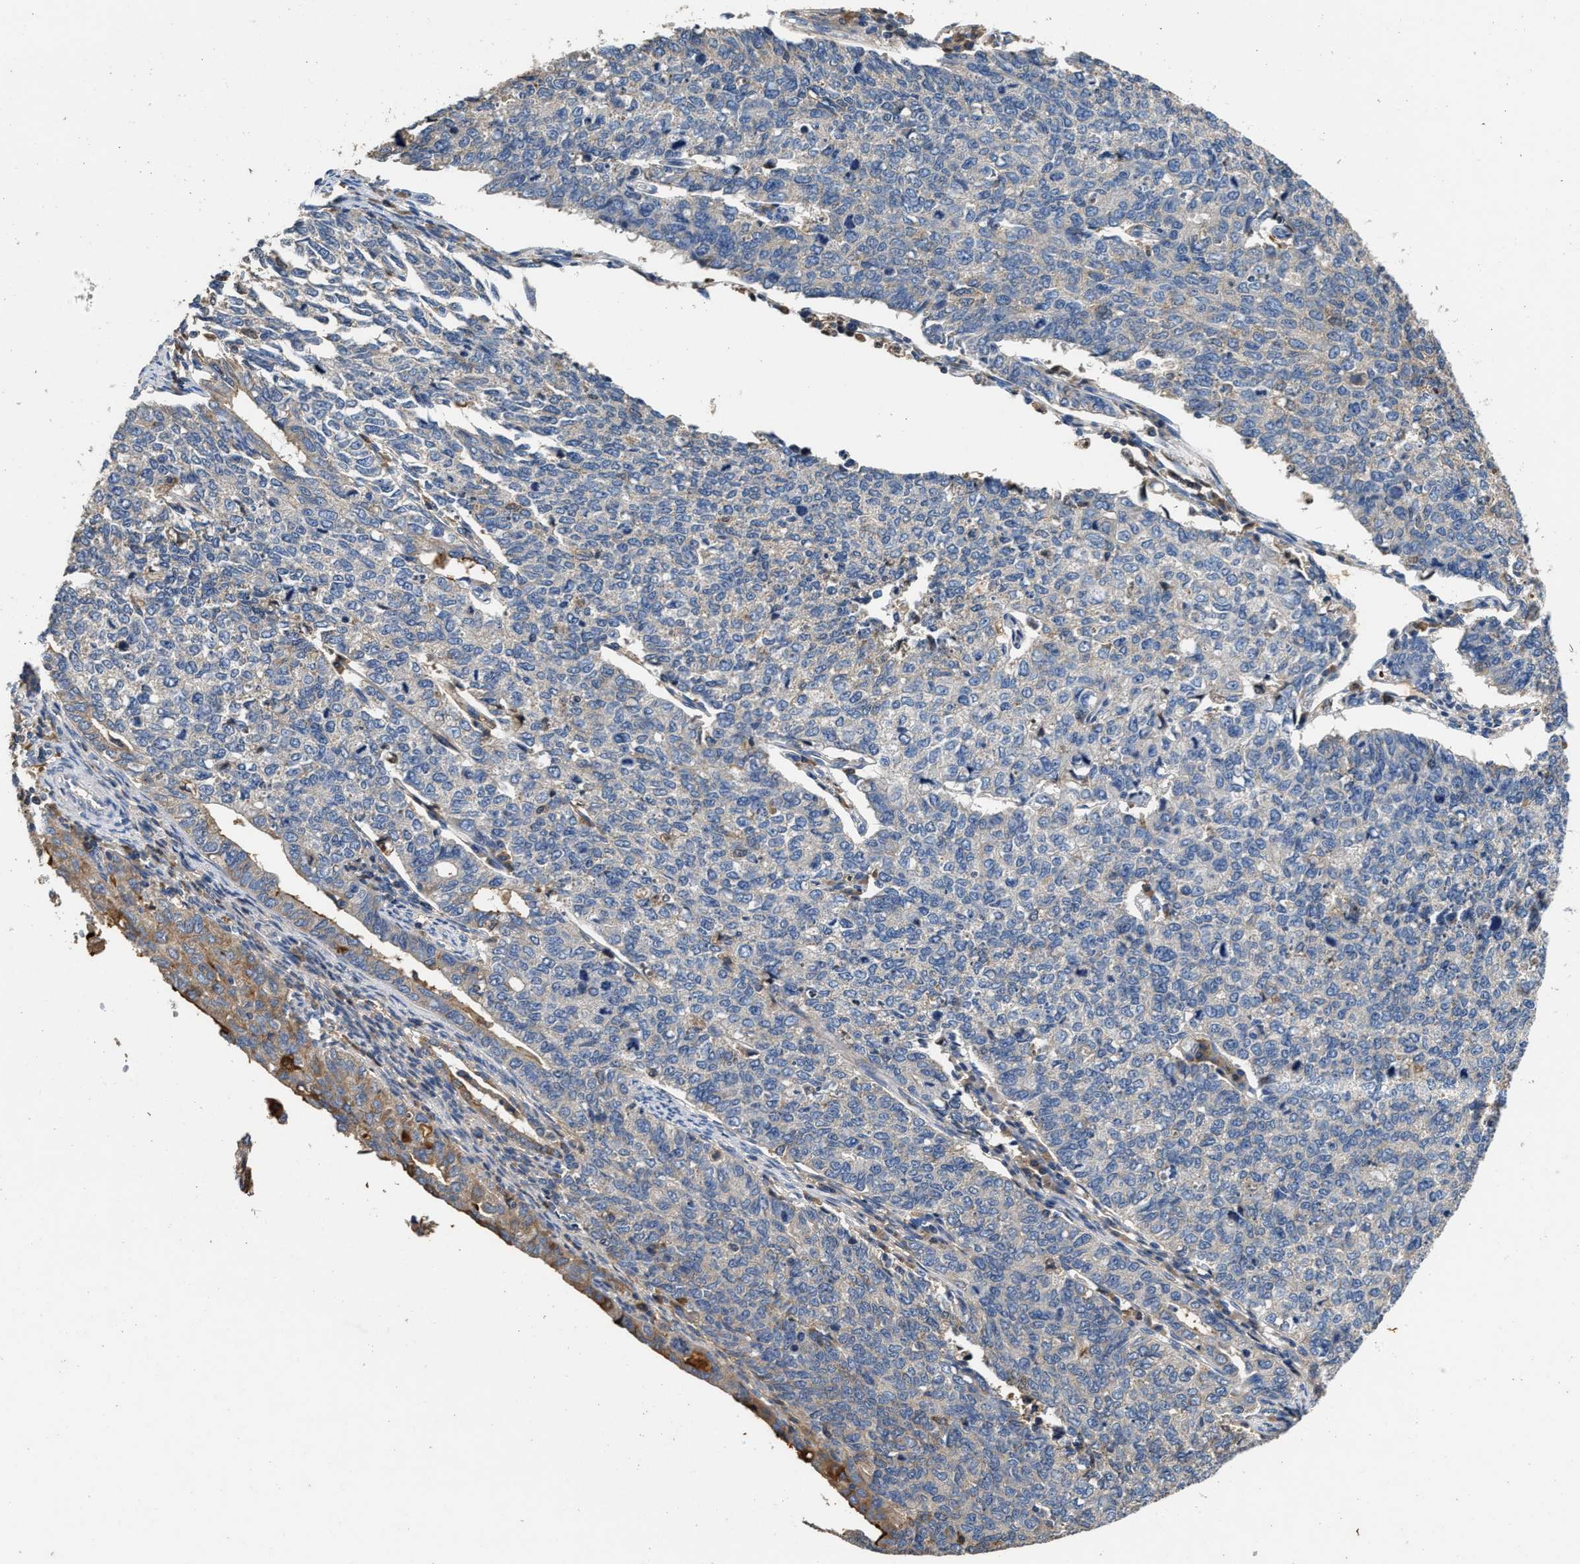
{"staining": {"intensity": "moderate", "quantity": "<25%", "location": "cytoplasmic/membranous"}, "tissue": "cervical cancer", "cell_type": "Tumor cells", "image_type": "cancer", "snomed": [{"axis": "morphology", "description": "Squamous cell carcinoma, NOS"}, {"axis": "topography", "description": "Cervix"}], "caption": "Tumor cells exhibit low levels of moderate cytoplasmic/membranous expression in about <25% of cells in squamous cell carcinoma (cervical). (DAB (3,3'-diaminobenzidine) IHC, brown staining for protein, blue staining for nuclei).", "gene": "C3", "patient": {"sex": "female", "age": 63}}